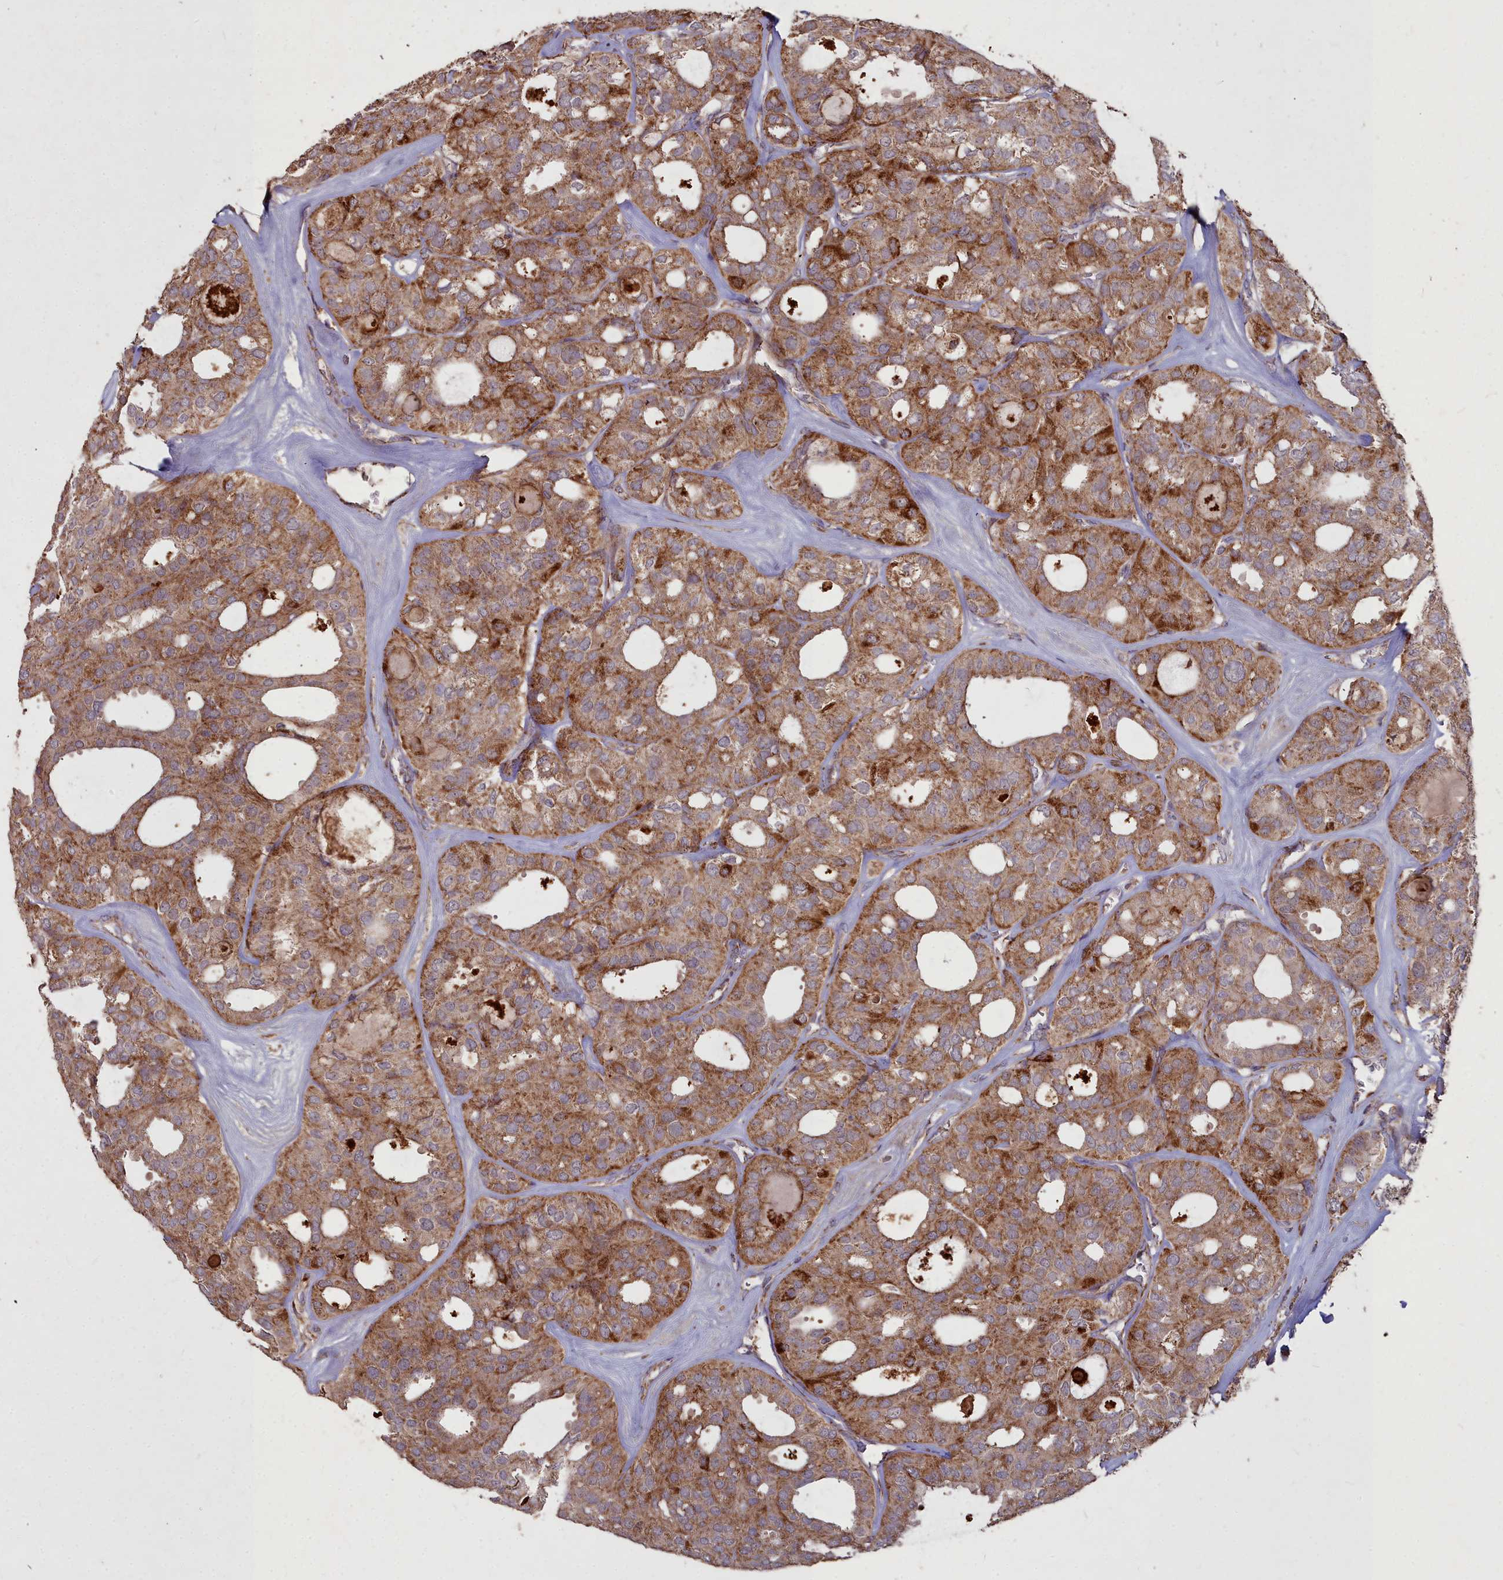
{"staining": {"intensity": "moderate", "quantity": ">75%", "location": "cytoplasmic/membranous"}, "tissue": "thyroid cancer", "cell_type": "Tumor cells", "image_type": "cancer", "snomed": [{"axis": "morphology", "description": "Follicular adenoma carcinoma, NOS"}, {"axis": "topography", "description": "Thyroid gland"}], "caption": "Approximately >75% of tumor cells in follicular adenoma carcinoma (thyroid) display moderate cytoplasmic/membranous protein staining as visualized by brown immunohistochemical staining.", "gene": "COX11", "patient": {"sex": "male", "age": 75}}